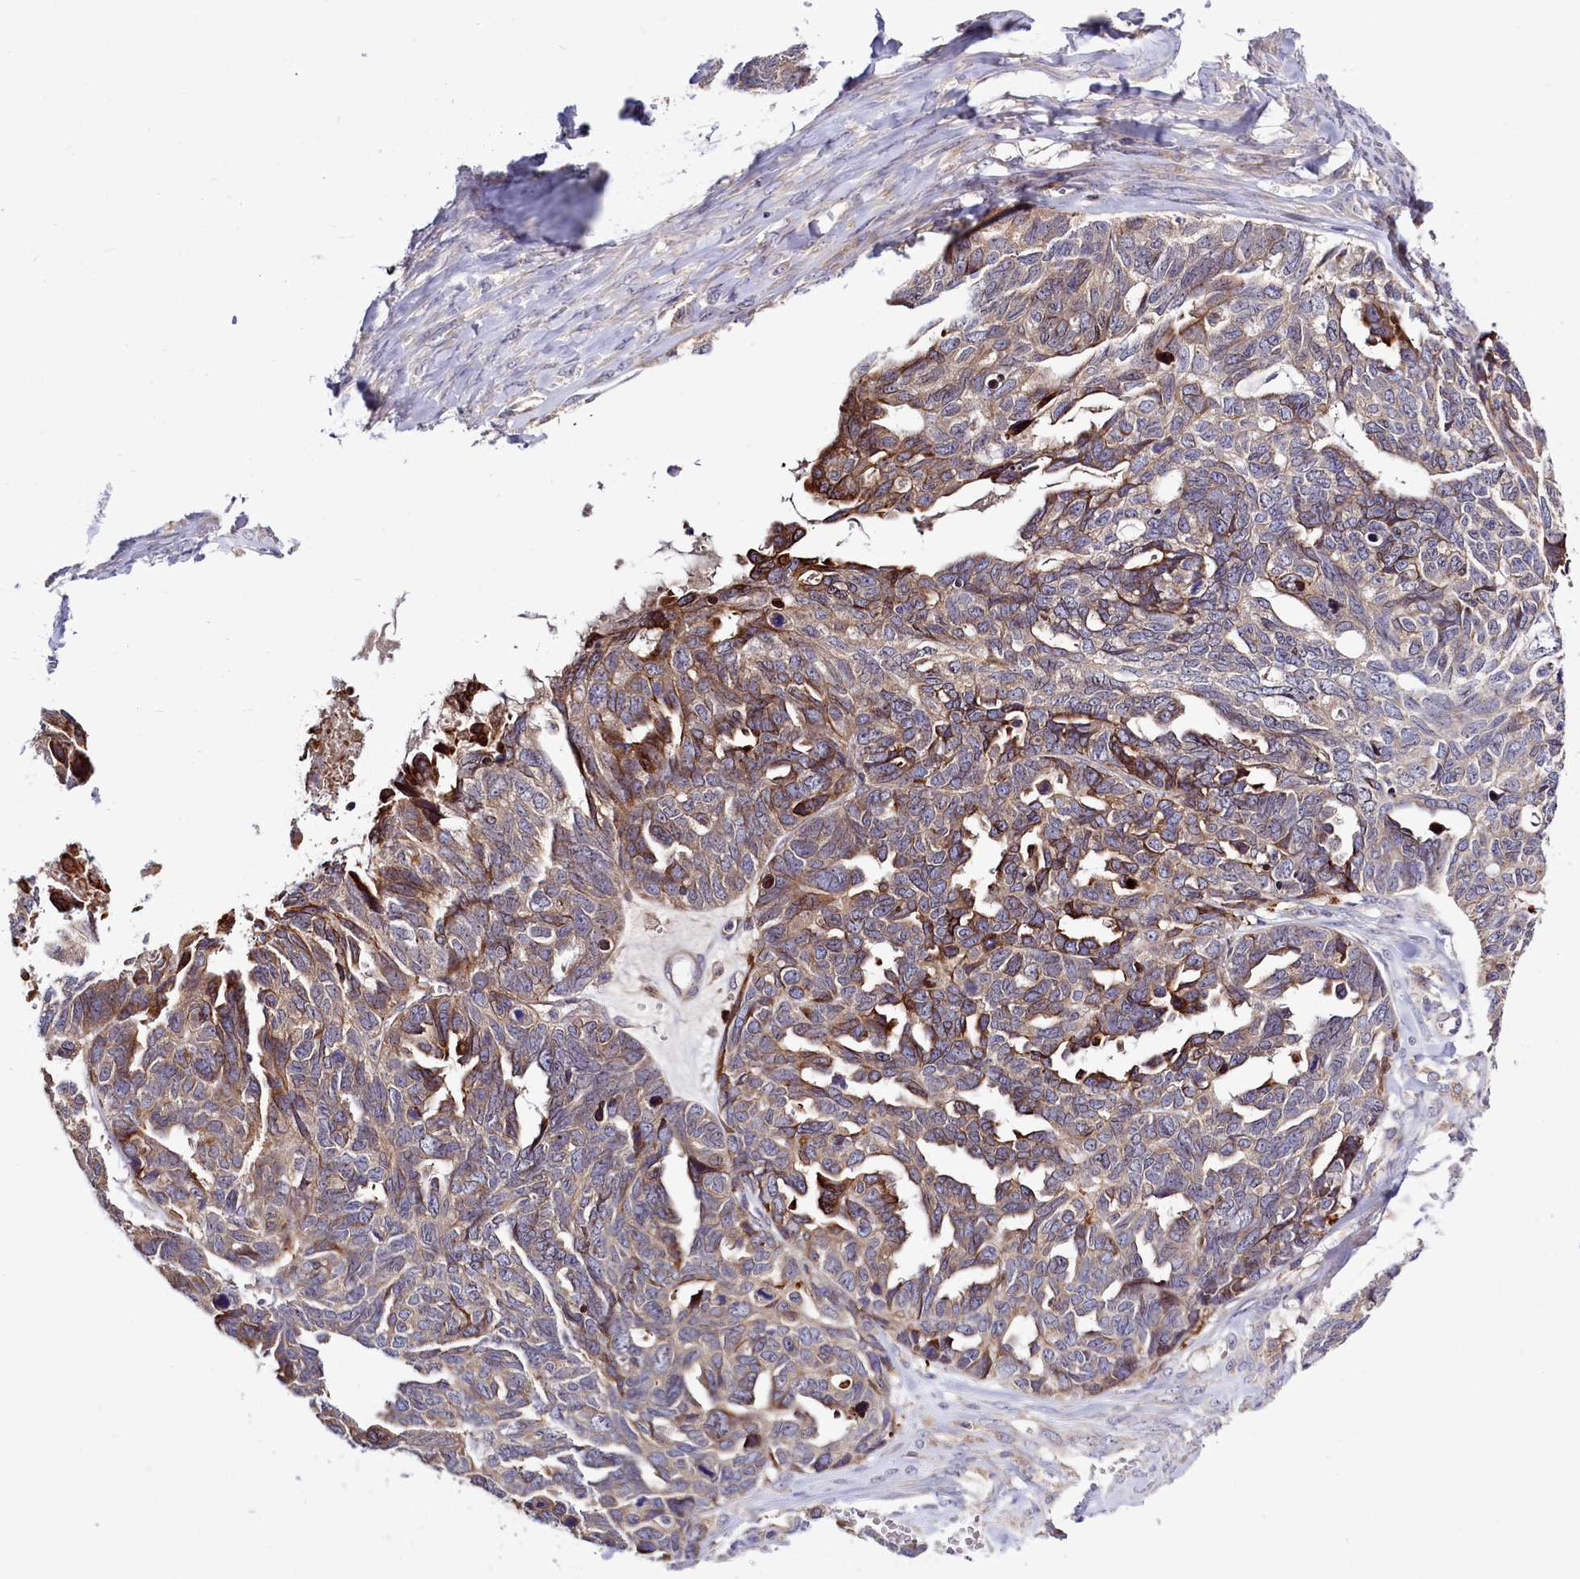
{"staining": {"intensity": "moderate", "quantity": "<25%", "location": "cytoplasmic/membranous"}, "tissue": "ovarian cancer", "cell_type": "Tumor cells", "image_type": "cancer", "snomed": [{"axis": "morphology", "description": "Cystadenocarcinoma, serous, NOS"}, {"axis": "topography", "description": "Ovary"}], "caption": "High-magnification brightfield microscopy of ovarian cancer (serous cystadenocarcinoma) stained with DAB (brown) and counterstained with hematoxylin (blue). tumor cells exhibit moderate cytoplasmic/membranous positivity is identified in approximately<25% of cells. The protein of interest is shown in brown color, while the nuclei are stained blue.", "gene": "RAPGEF4", "patient": {"sex": "female", "age": 79}}